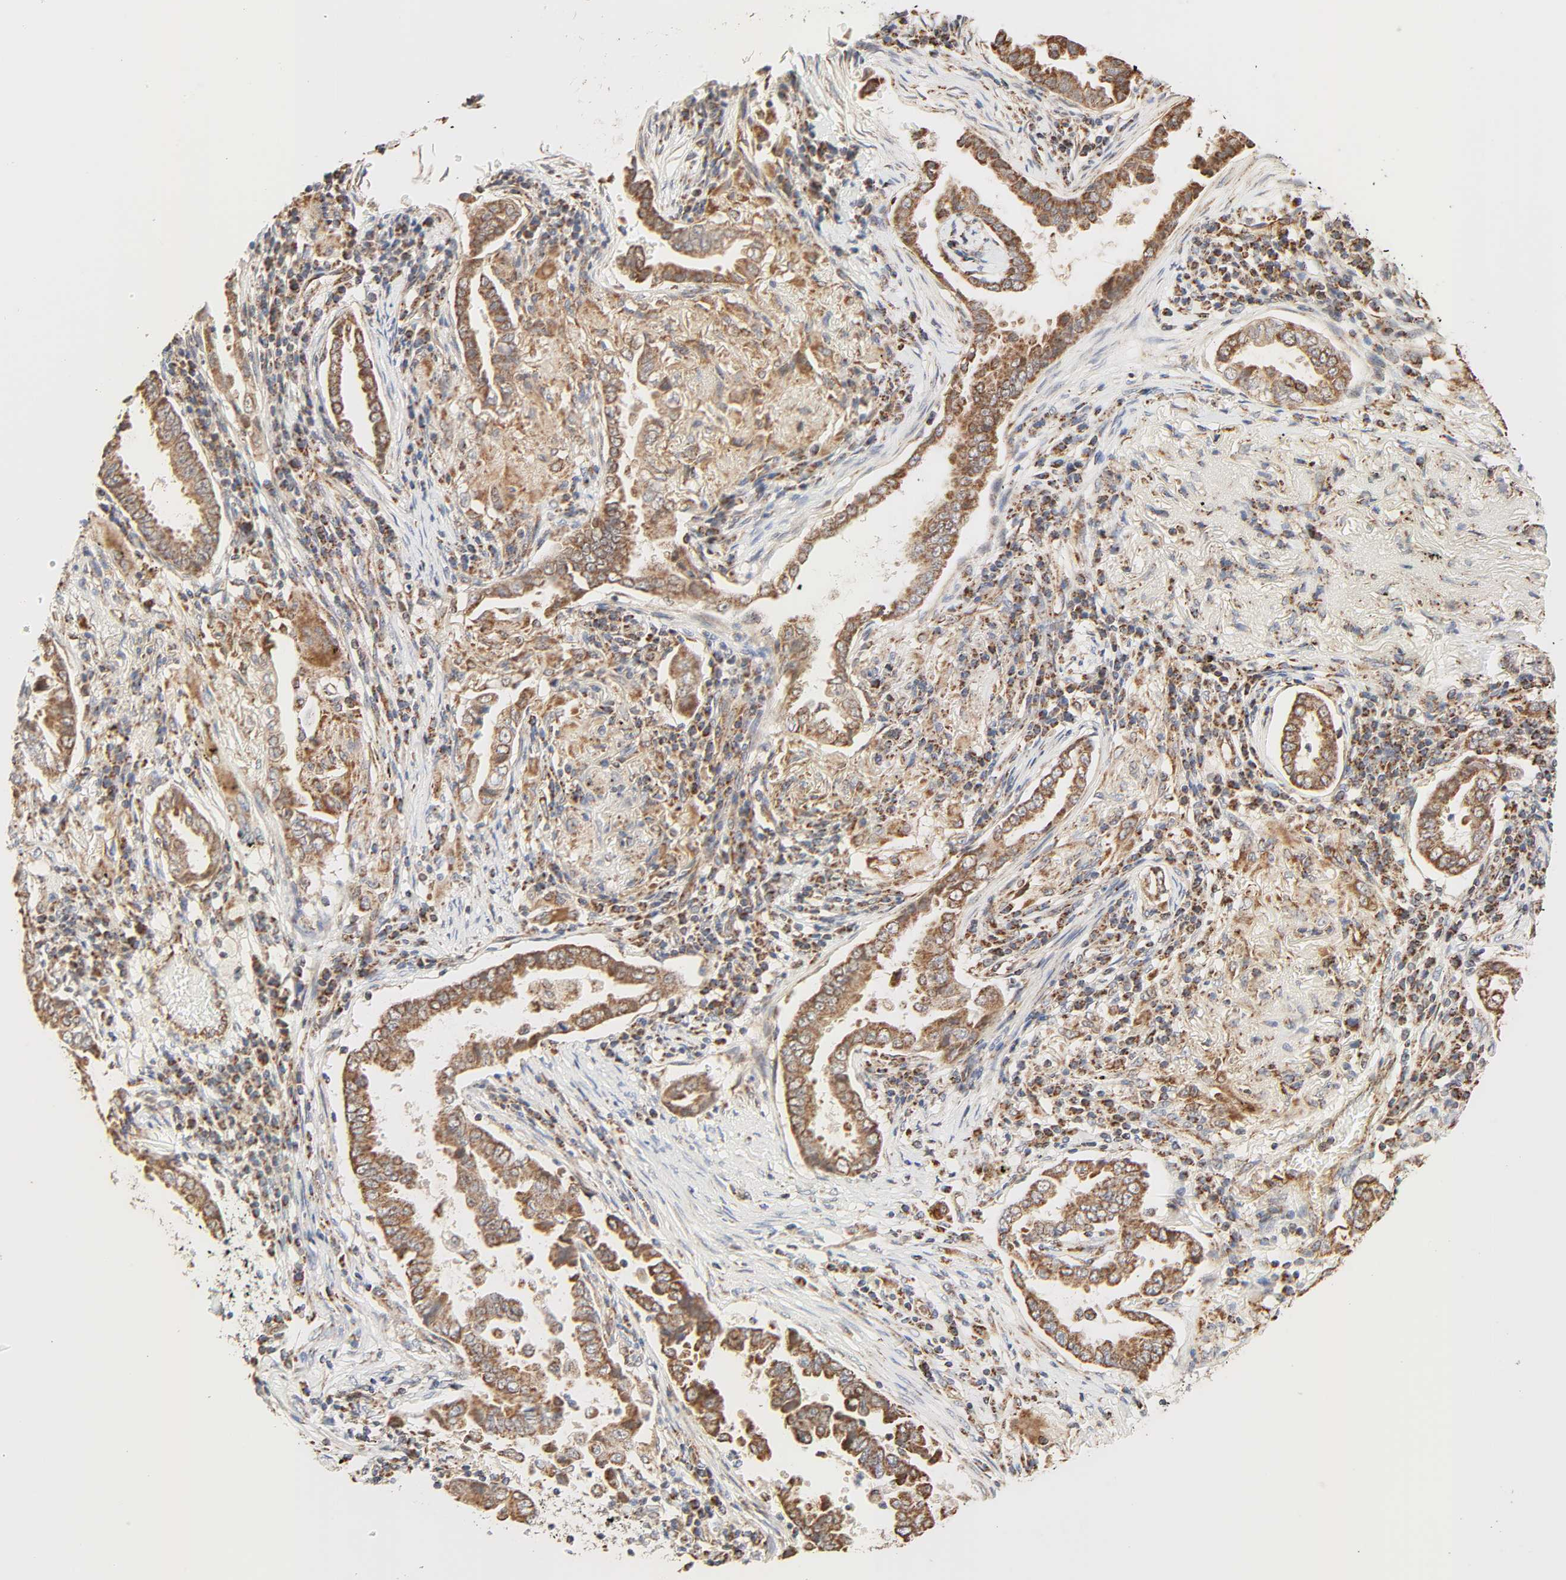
{"staining": {"intensity": "moderate", "quantity": ">75%", "location": "cytoplasmic/membranous"}, "tissue": "lung cancer", "cell_type": "Tumor cells", "image_type": "cancer", "snomed": [{"axis": "morphology", "description": "Normal tissue, NOS"}, {"axis": "morphology", "description": "Inflammation, NOS"}, {"axis": "morphology", "description": "Adenocarcinoma, NOS"}, {"axis": "topography", "description": "Lung"}], "caption": "Protein expression analysis of human lung cancer (adenocarcinoma) reveals moderate cytoplasmic/membranous staining in about >75% of tumor cells.", "gene": "ZMAT5", "patient": {"sex": "female", "age": 64}}